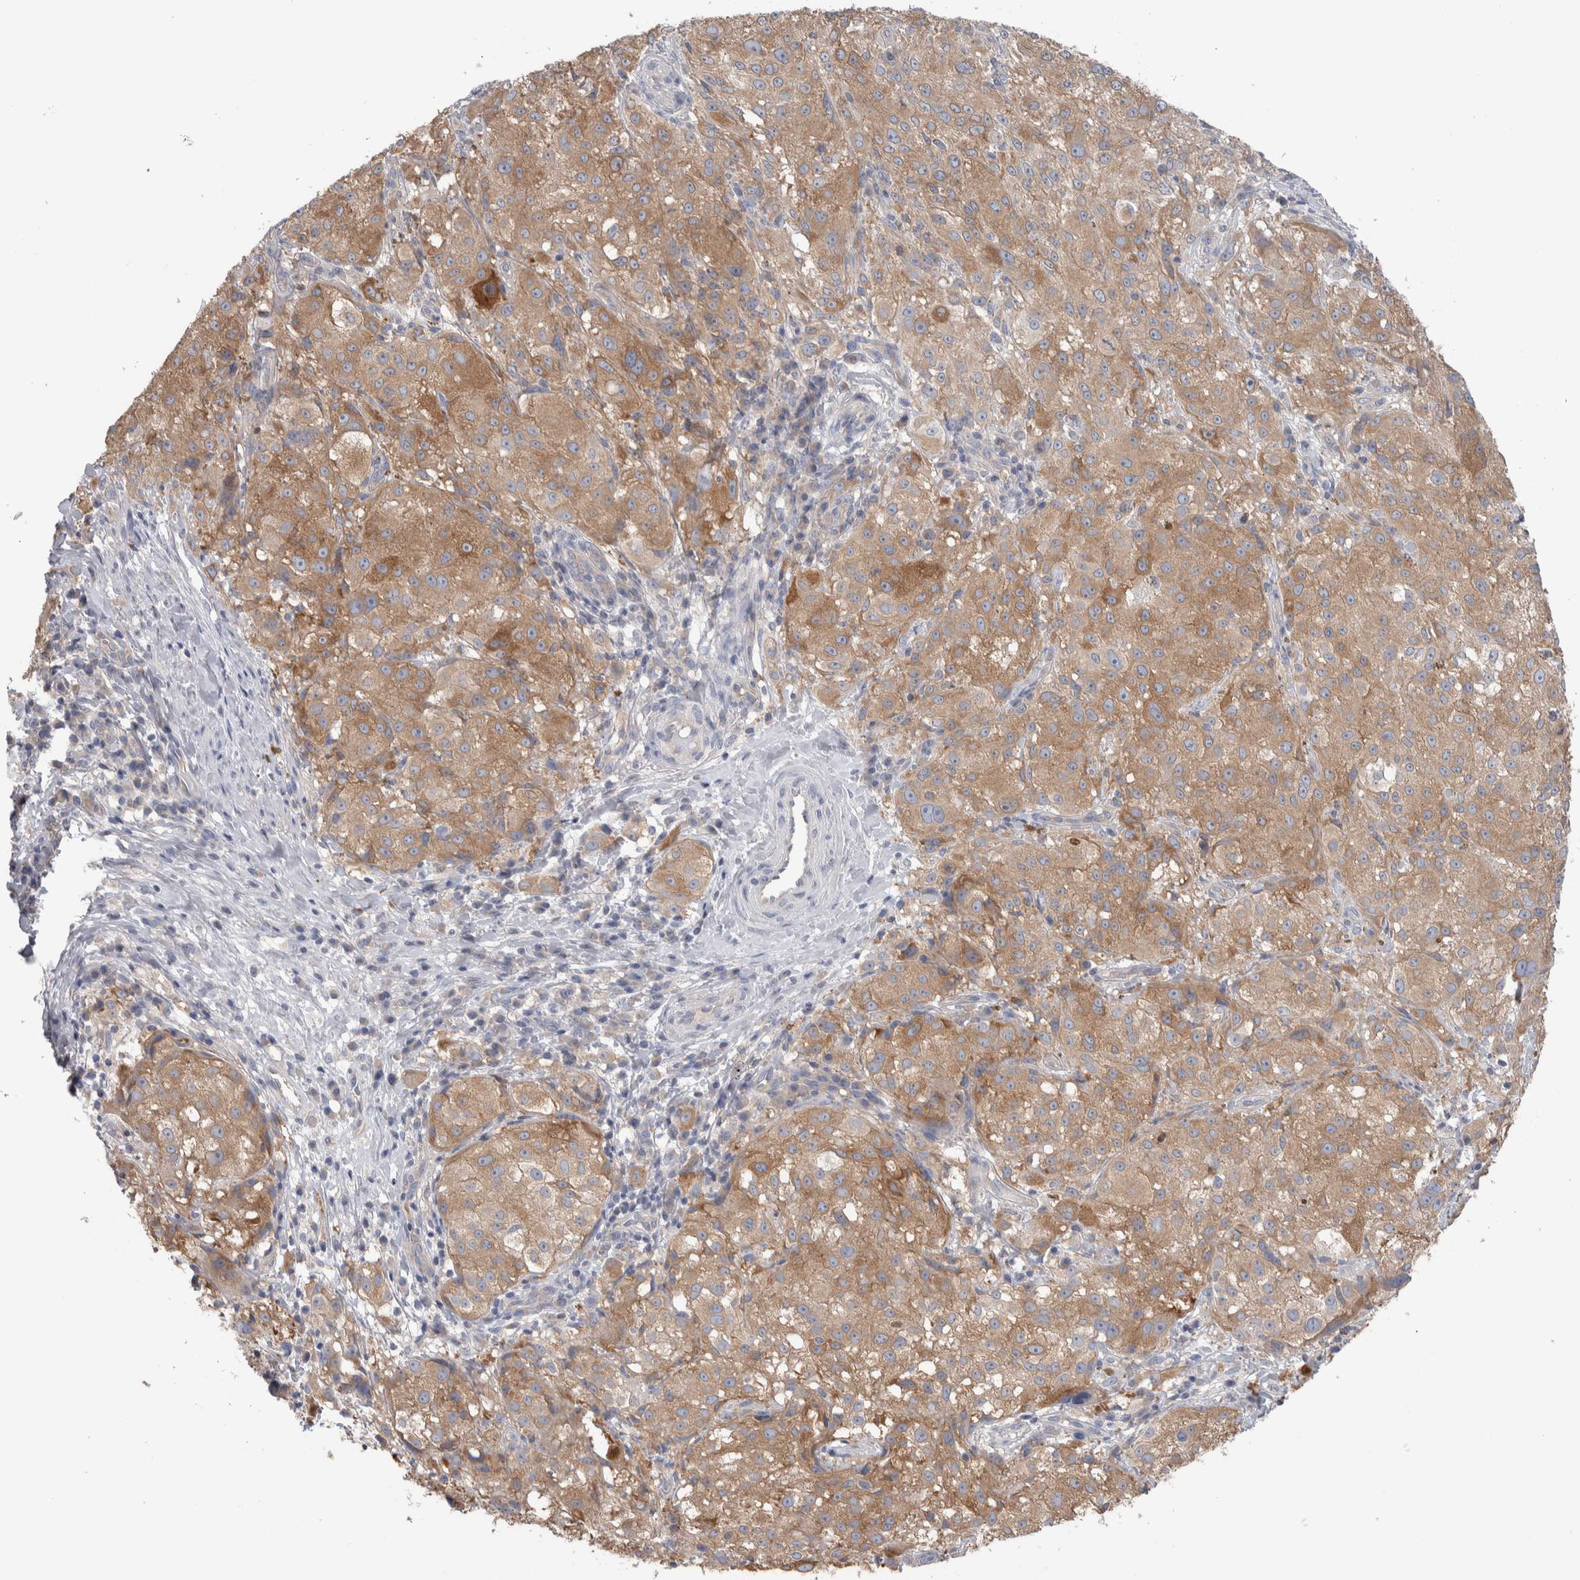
{"staining": {"intensity": "moderate", "quantity": ">75%", "location": "cytoplasmic/membranous"}, "tissue": "melanoma", "cell_type": "Tumor cells", "image_type": "cancer", "snomed": [{"axis": "morphology", "description": "Malignant melanoma, NOS"}, {"axis": "topography", "description": "Skin"}], "caption": "An image of melanoma stained for a protein demonstrates moderate cytoplasmic/membranous brown staining in tumor cells. (IHC, brightfield microscopy, high magnification).", "gene": "GPHN", "patient": {"sex": "female", "age": 55}}